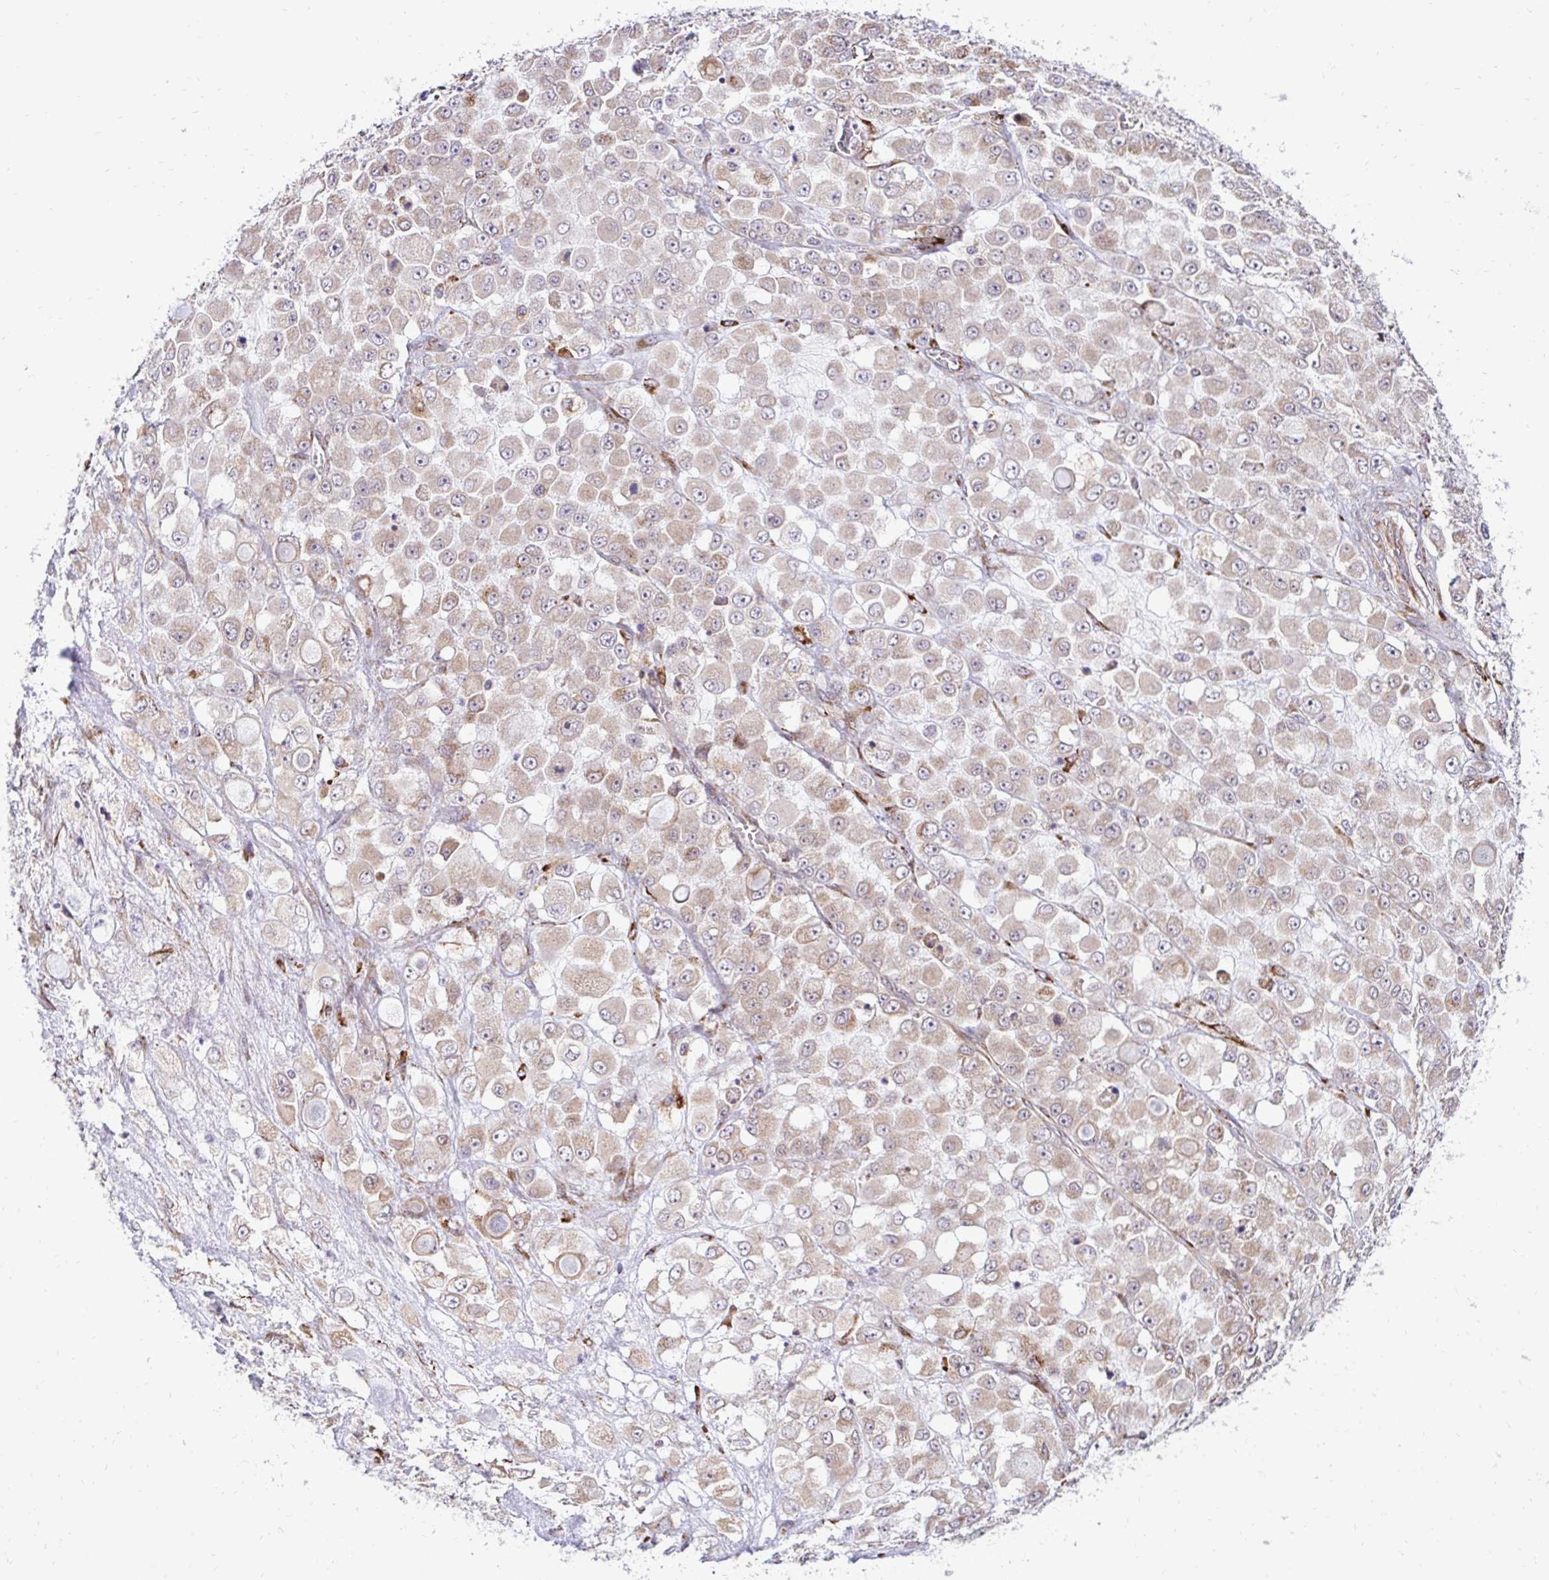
{"staining": {"intensity": "weak", "quantity": ">75%", "location": "cytoplasmic/membranous"}, "tissue": "stomach cancer", "cell_type": "Tumor cells", "image_type": "cancer", "snomed": [{"axis": "morphology", "description": "Adenocarcinoma, NOS"}, {"axis": "topography", "description": "Stomach"}], "caption": "Protein expression analysis of stomach cancer (adenocarcinoma) reveals weak cytoplasmic/membranous expression in approximately >75% of tumor cells.", "gene": "HPS1", "patient": {"sex": "female", "age": 76}}